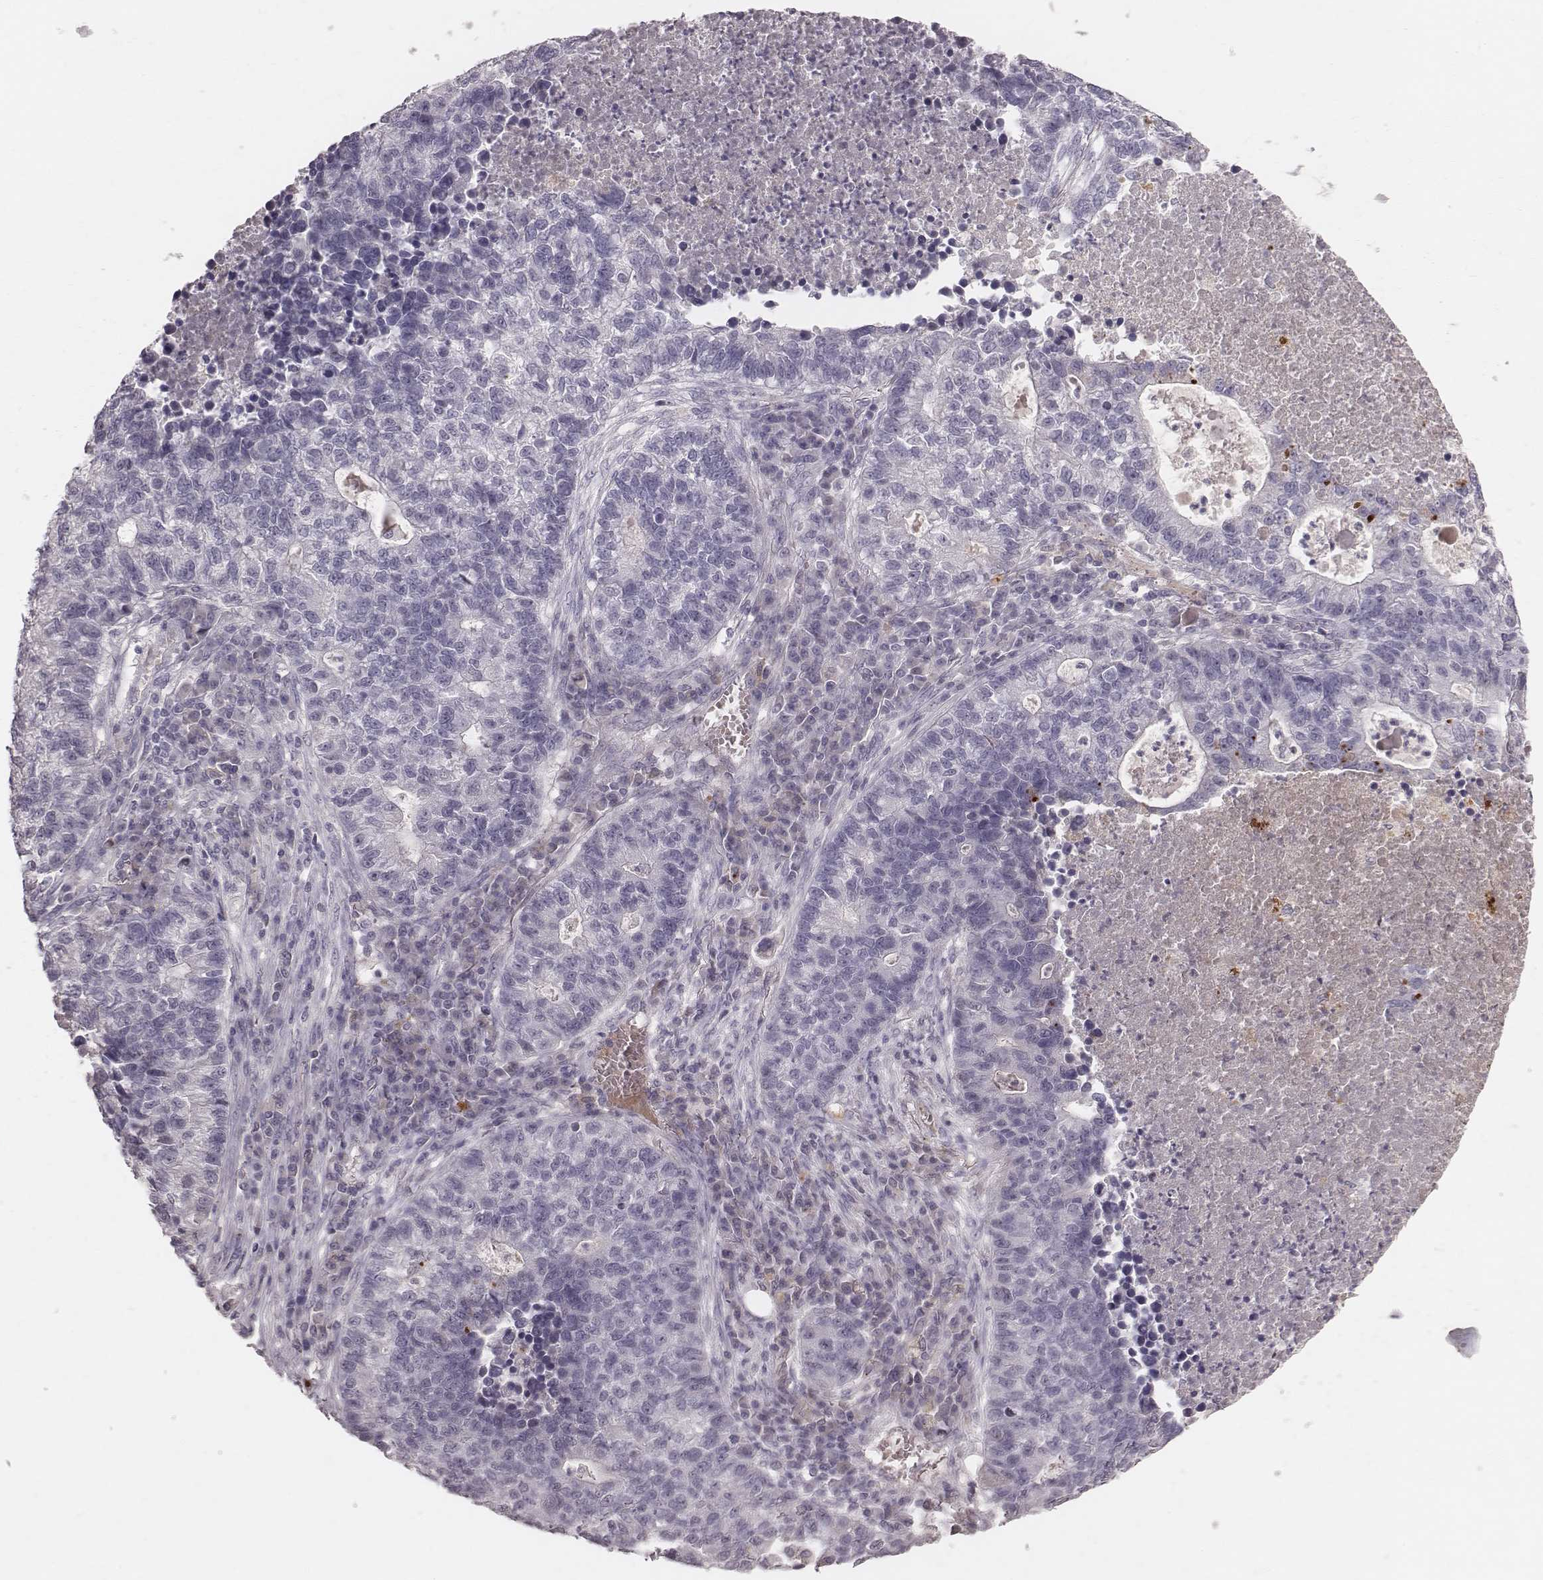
{"staining": {"intensity": "negative", "quantity": "none", "location": "none"}, "tissue": "lung cancer", "cell_type": "Tumor cells", "image_type": "cancer", "snomed": [{"axis": "morphology", "description": "Adenocarcinoma, NOS"}, {"axis": "topography", "description": "Lung"}], "caption": "The micrograph reveals no significant staining in tumor cells of lung cancer (adenocarcinoma).", "gene": "CFTR", "patient": {"sex": "male", "age": 57}}